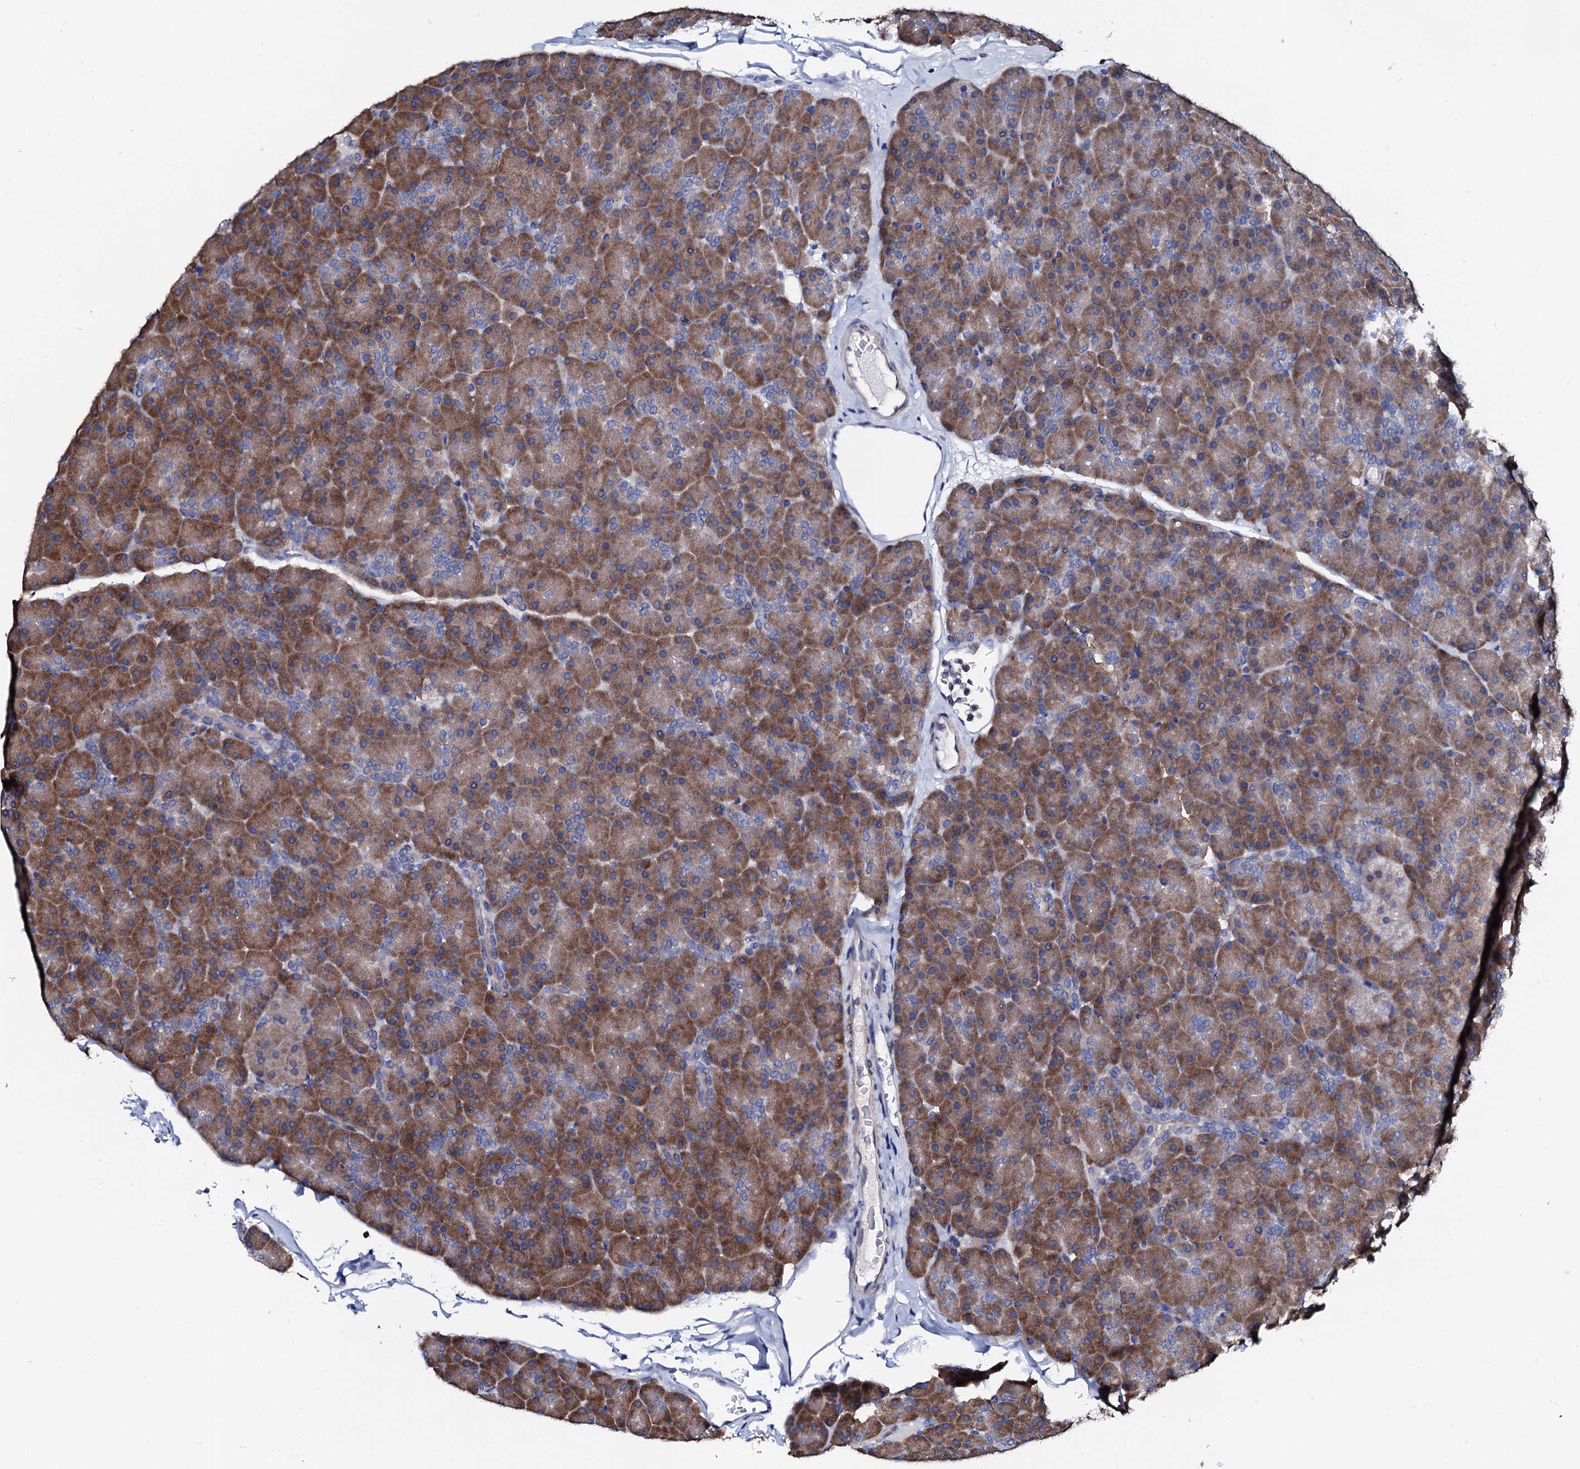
{"staining": {"intensity": "strong", "quantity": ">75%", "location": "cytoplasmic/membranous"}, "tissue": "pancreas", "cell_type": "Exocrine glandular cells", "image_type": "normal", "snomed": [{"axis": "morphology", "description": "Normal tissue, NOS"}, {"axis": "topography", "description": "Pancreas"}], "caption": "About >75% of exocrine glandular cells in benign pancreas exhibit strong cytoplasmic/membranous protein positivity as visualized by brown immunohistochemical staining.", "gene": "NUP58", "patient": {"sex": "male", "age": 36}}